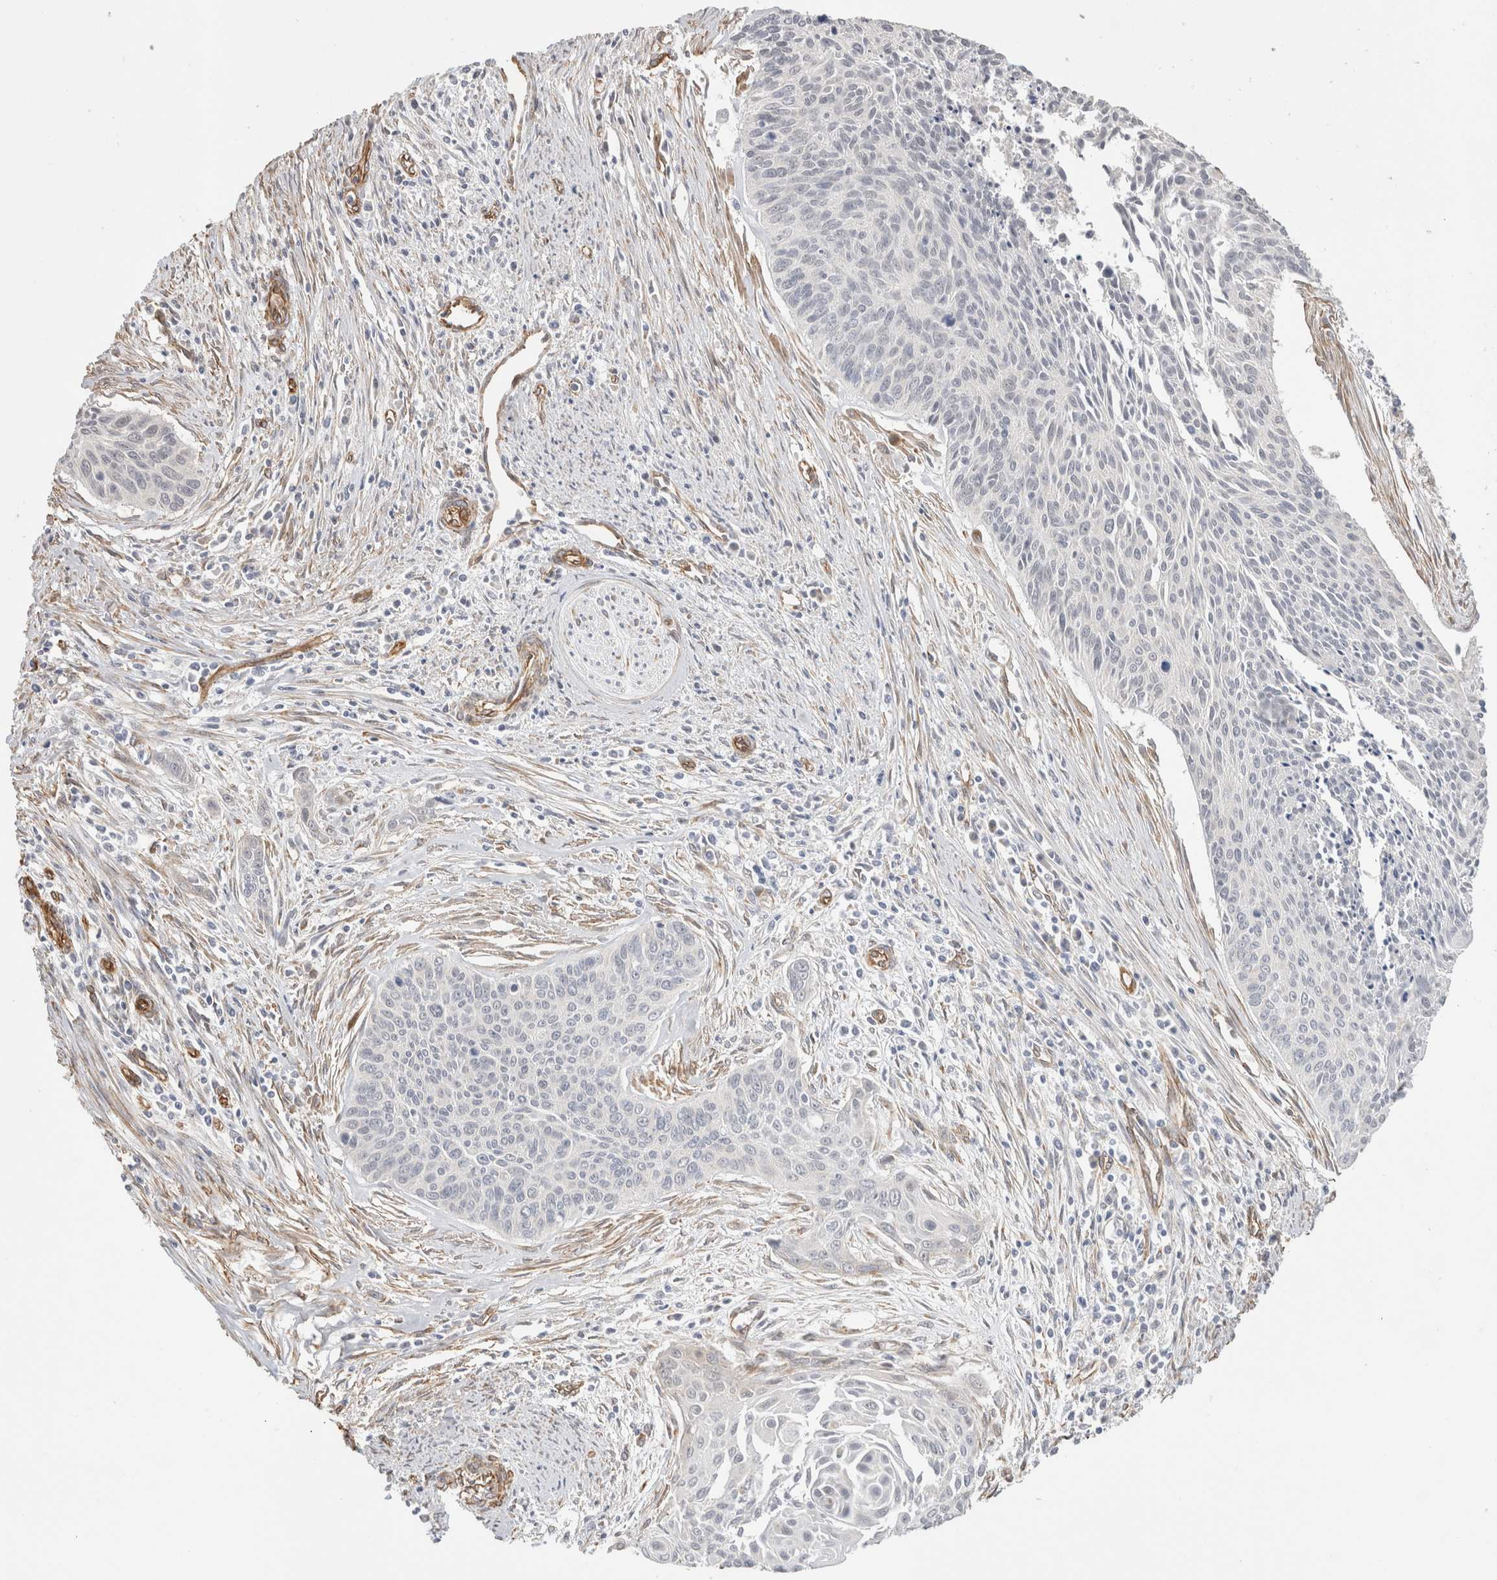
{"staining": {"intensity": "weak", "quantity": "<25%", "location": "nuclear"}, "tissue": "cervical cancer", "cell_type": "Tumor cells", "image_type": "cancer", "snomed": [{"axis": "morphology", "description": "Squamous cell carcinoma, NOS"}, {"axis": "topography", "description": "Cervix"}], "caption": "Immunohistochemical staining of human squamous cell carcinoma (cervical) demonstrates no significant staining in tumor cells.", "gene": "CAAP1", "patient": {"sex": "female", "age": 55}}